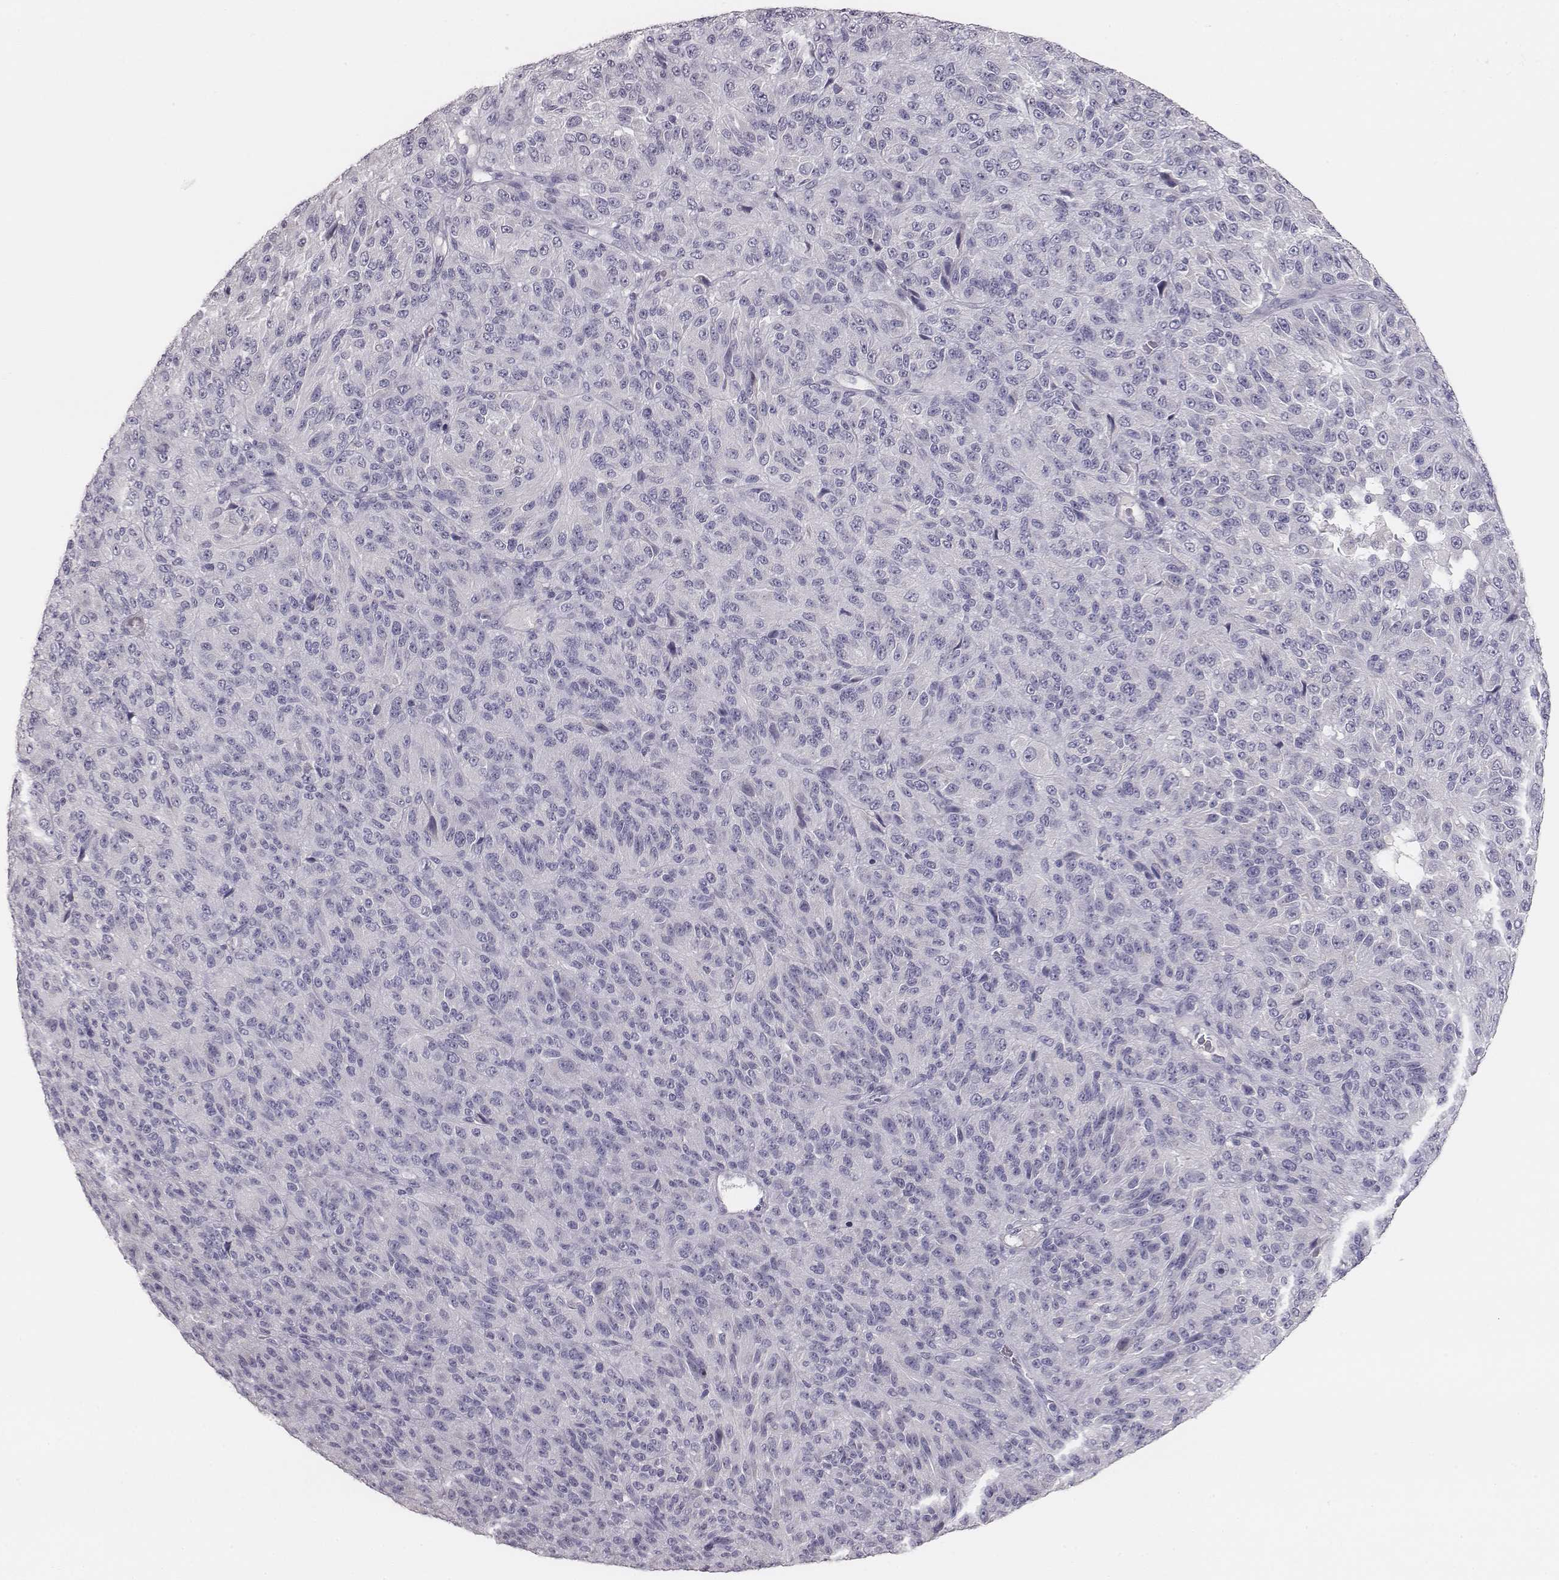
{"staining": {"intensity": "negative", "quantity": "none", "location": "none"}, "tissue": "melanoma", "cell_type": "Tumor cells", "image_type": "cancer", "snomed": [{"axis": "morphology", "description": "Malignant melanoma, Metastatic site"}, {"axis": "topography", "description": "Brain"}], "caption": "Immunohistochemistry micrograph of malignant melanoma (metastatic site) stained for a protein (brown), which reveals no staining in tumor cells. (Immunohistochemistry, brightfield microscopy, high magnification).", "gene": "MYH6", "patient": {"sex": "female", "age": 56}}